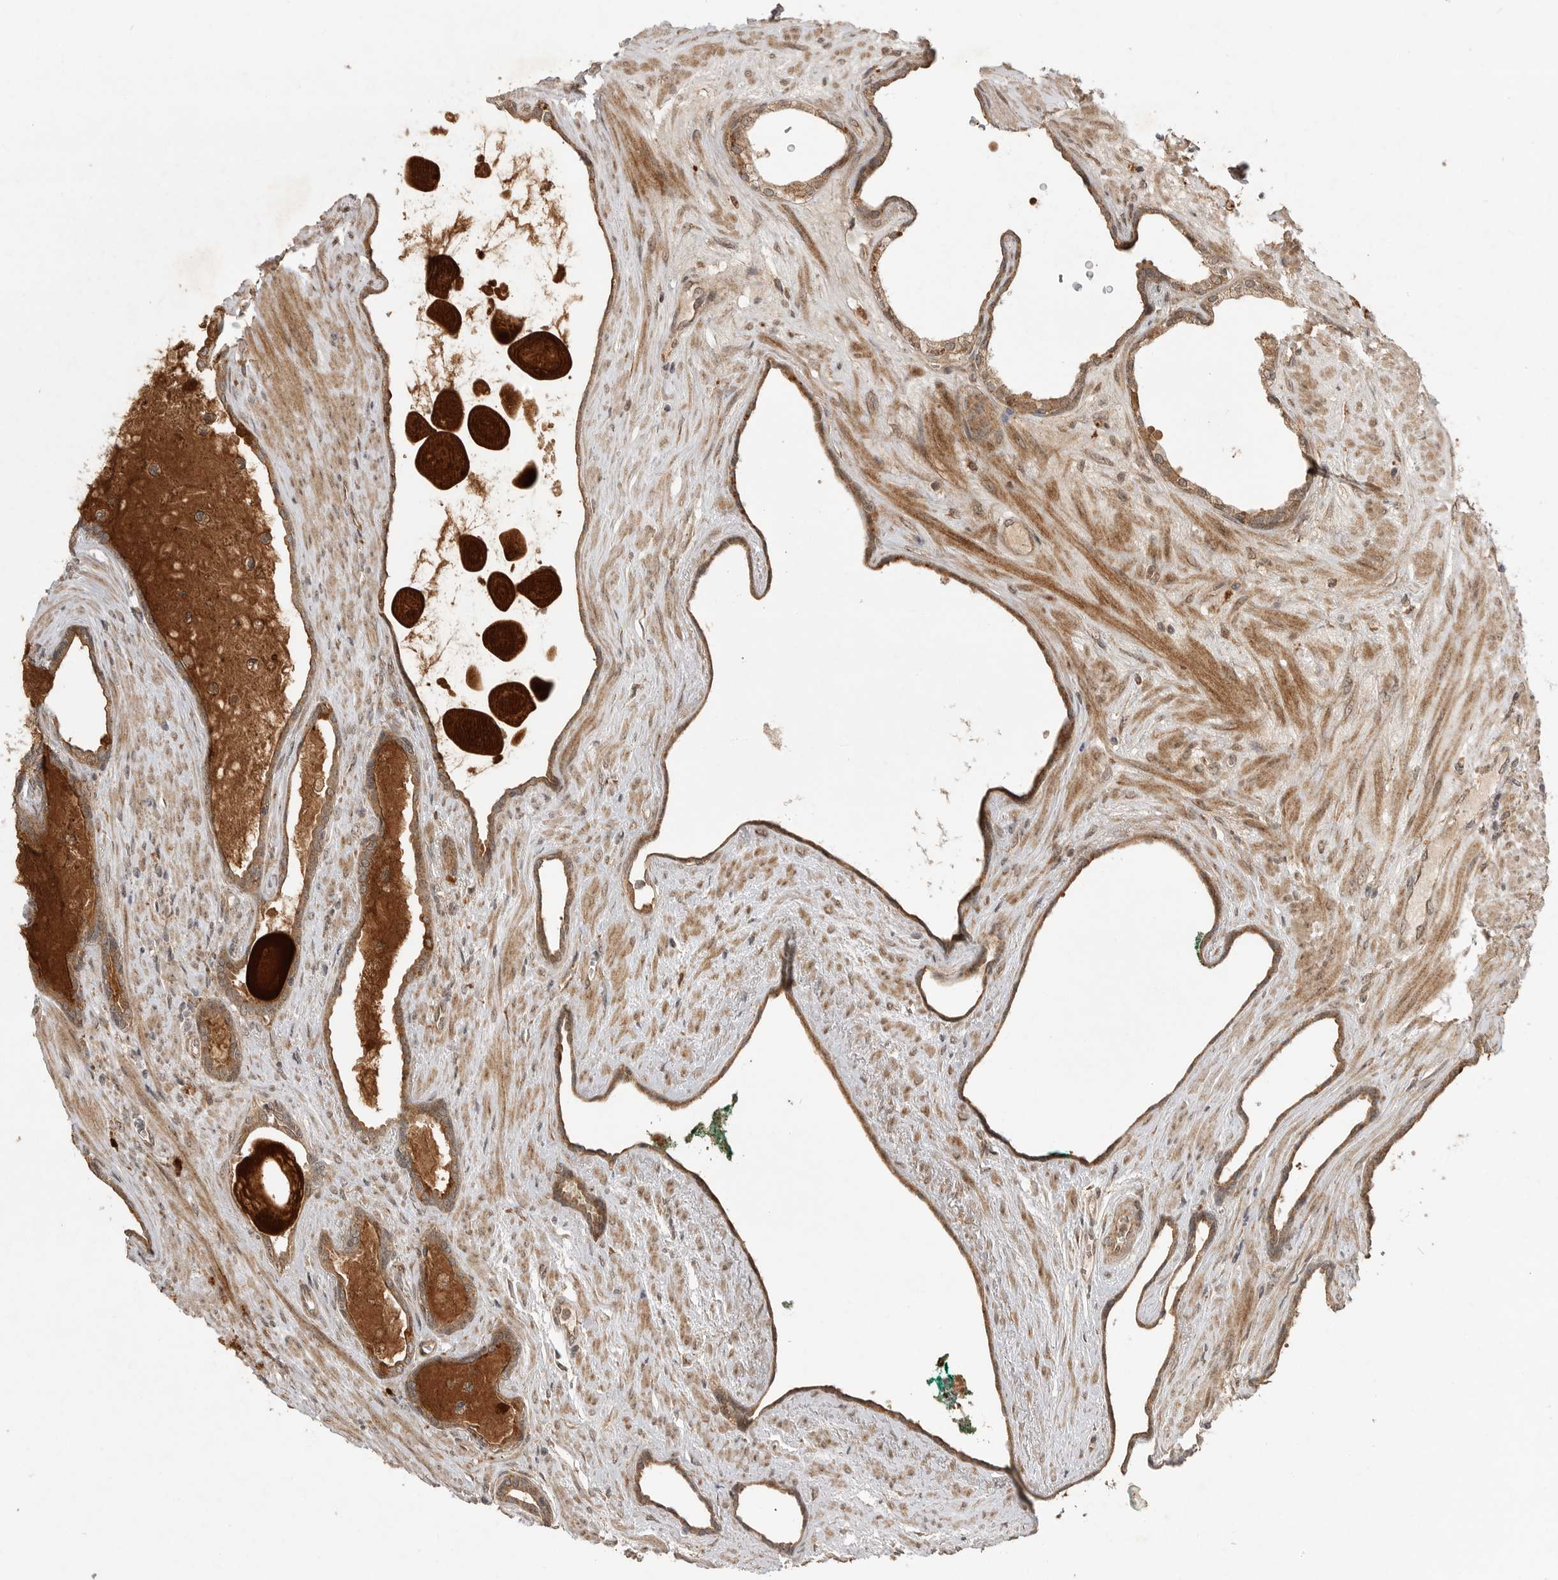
{"staining": {"intensity": "moderate", "quantity": "25%-75%", "location": "cytoplasmic/membranous"}, "tissue": "prostate cancer", "cell_type": "Tumor cells", "image_type": "cancer", "snomed": [{"axis": "morphology", "description": "Adenocarcinoma, Low grade"}, {"axis": "topography", "description": "Prostate"}], "caption": "The photomicrograph demonstrates immunohistochemical staining of prostate cancer (adenocarcinoma (low-grade)). There is moderate cytoplasmic/membranous positivity is identified in about 25%-75% of tumor cells.", "gene": "BOC", "patient": {"sex": "male", "age": 70}}